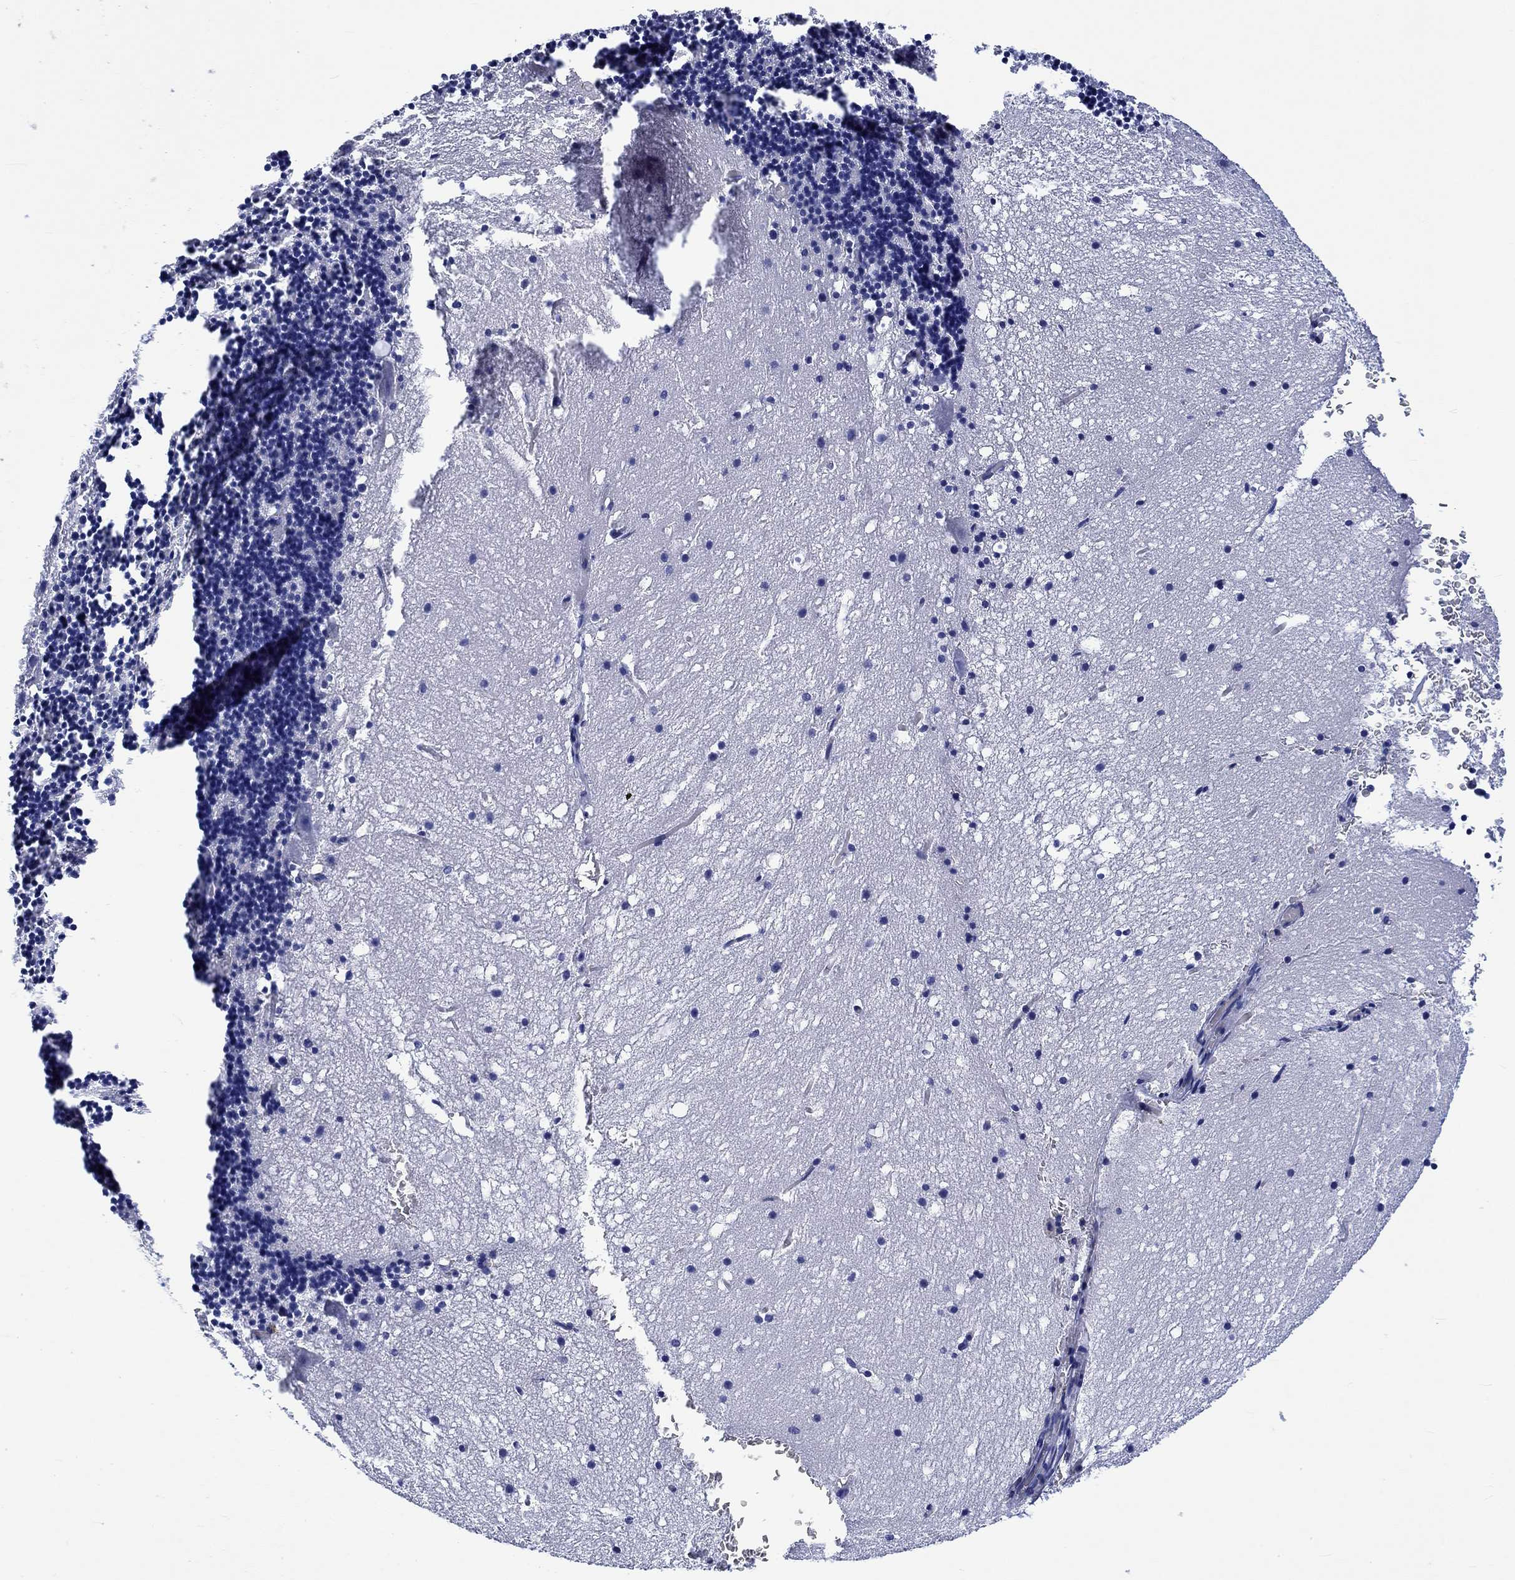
{"staining": {"intensity": "negative", "quantity": "none", "location": "none"}, "tissue": "cerebellum", "cell_type": "Cells in granular layer", "image_type": "normal", "snomed": [{"axis": "morphology", "description": "Normal tissue, NOS"}, {"axis": "topography", "description": "Cerebellum"}], "caption": "The image displays no significant expression in cells in granular layer of cerebellum.", "gene": "AGRP", "patient": {"sex": "male", "age": 37}}